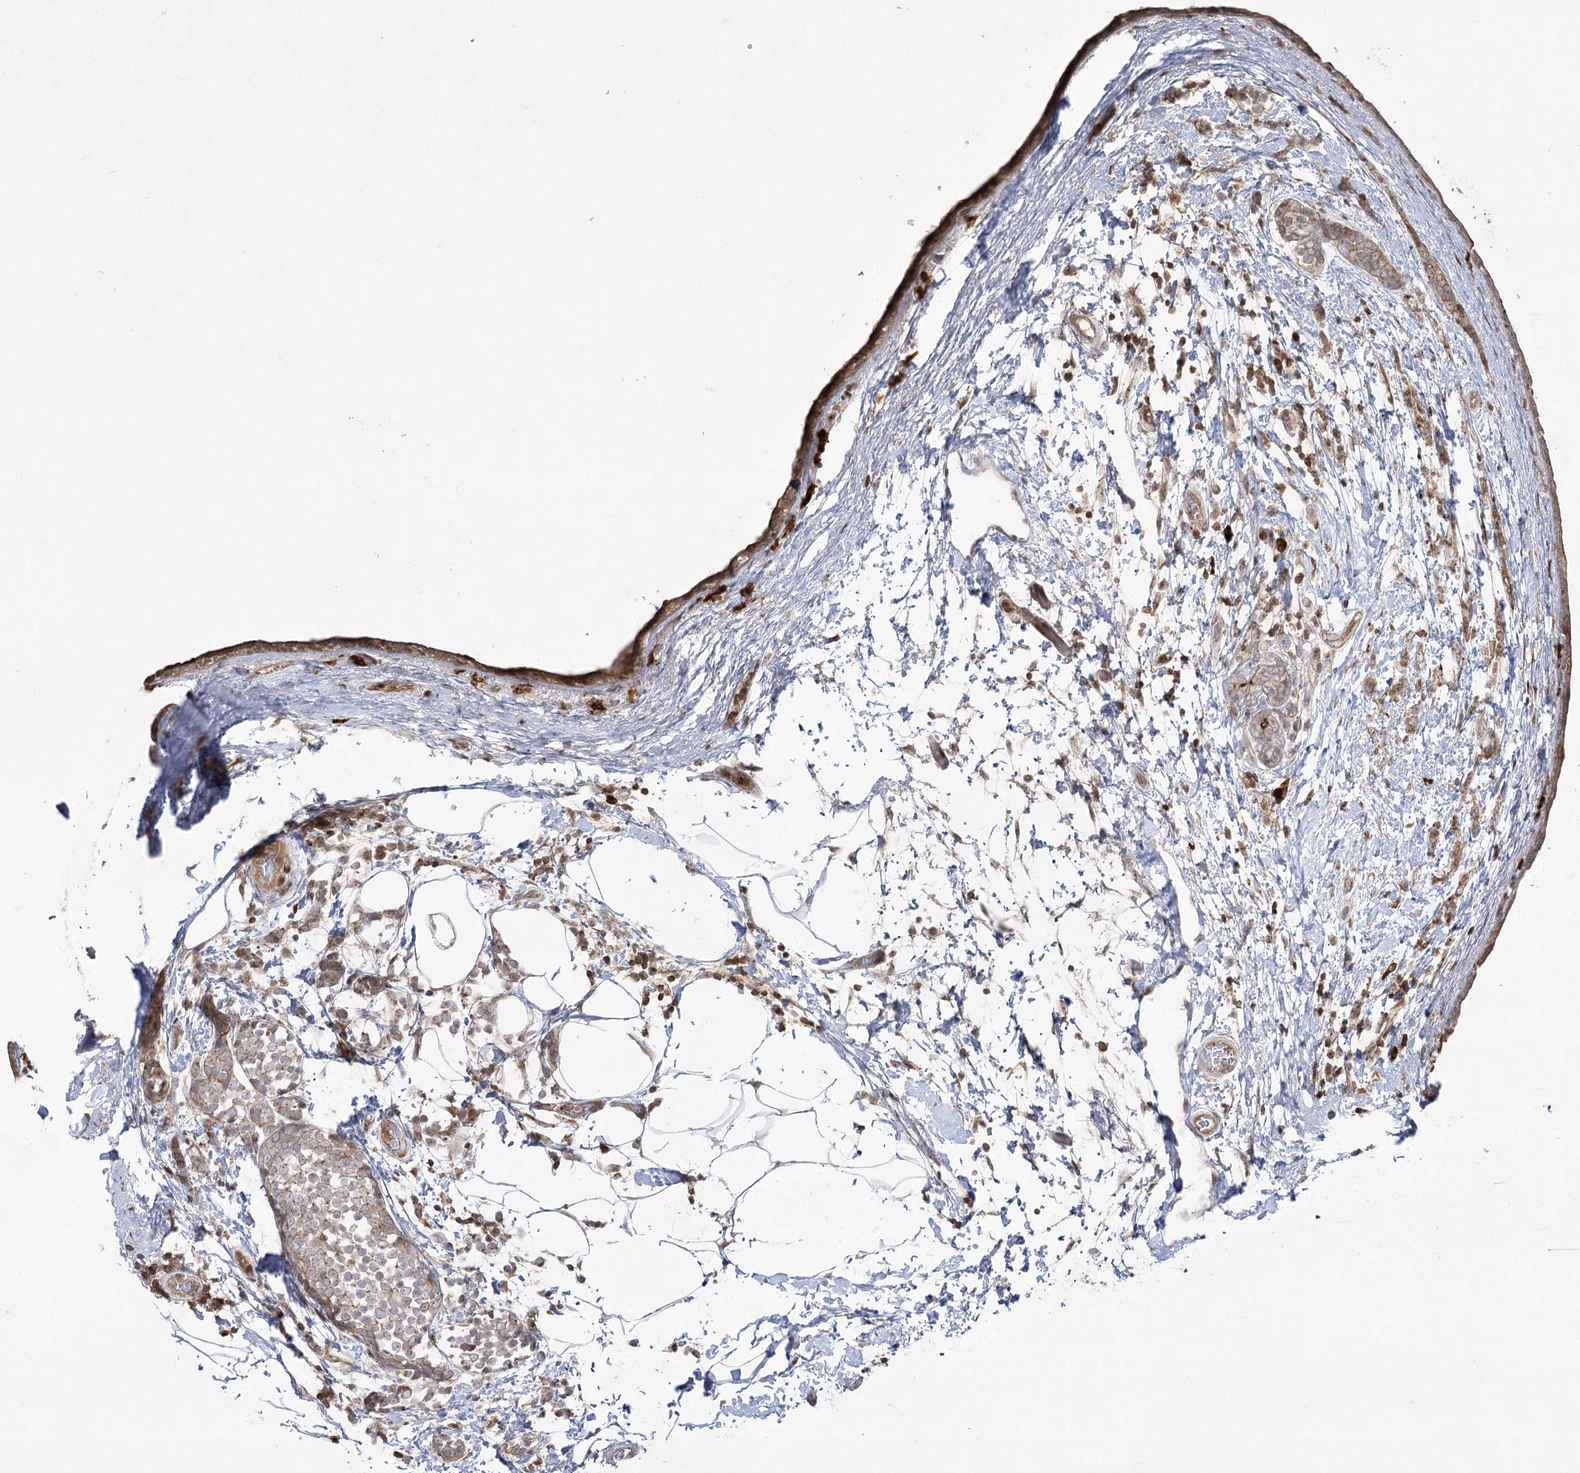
{"staining": {"intensity": "weak", "quantity": ">75%", "location": "cytoplasmic/membranous"}, "tissue": "breast cancer", "cell_type": "Tumor cells", "image_type": "cancer", "snomed": [{"axis": "morphology", "description": "Lobular carcinoma"}, {"axis": "topography", "description": "Breast"}], "caption": "Human lobular carcinoma (breast) stained for a protein (brown) displays weak cytoplasmic/membranous positive positivity in approximately >75% of tumor cells.", "gene": "SYTL1", "patient": {"sex": "female", "age": 58}}